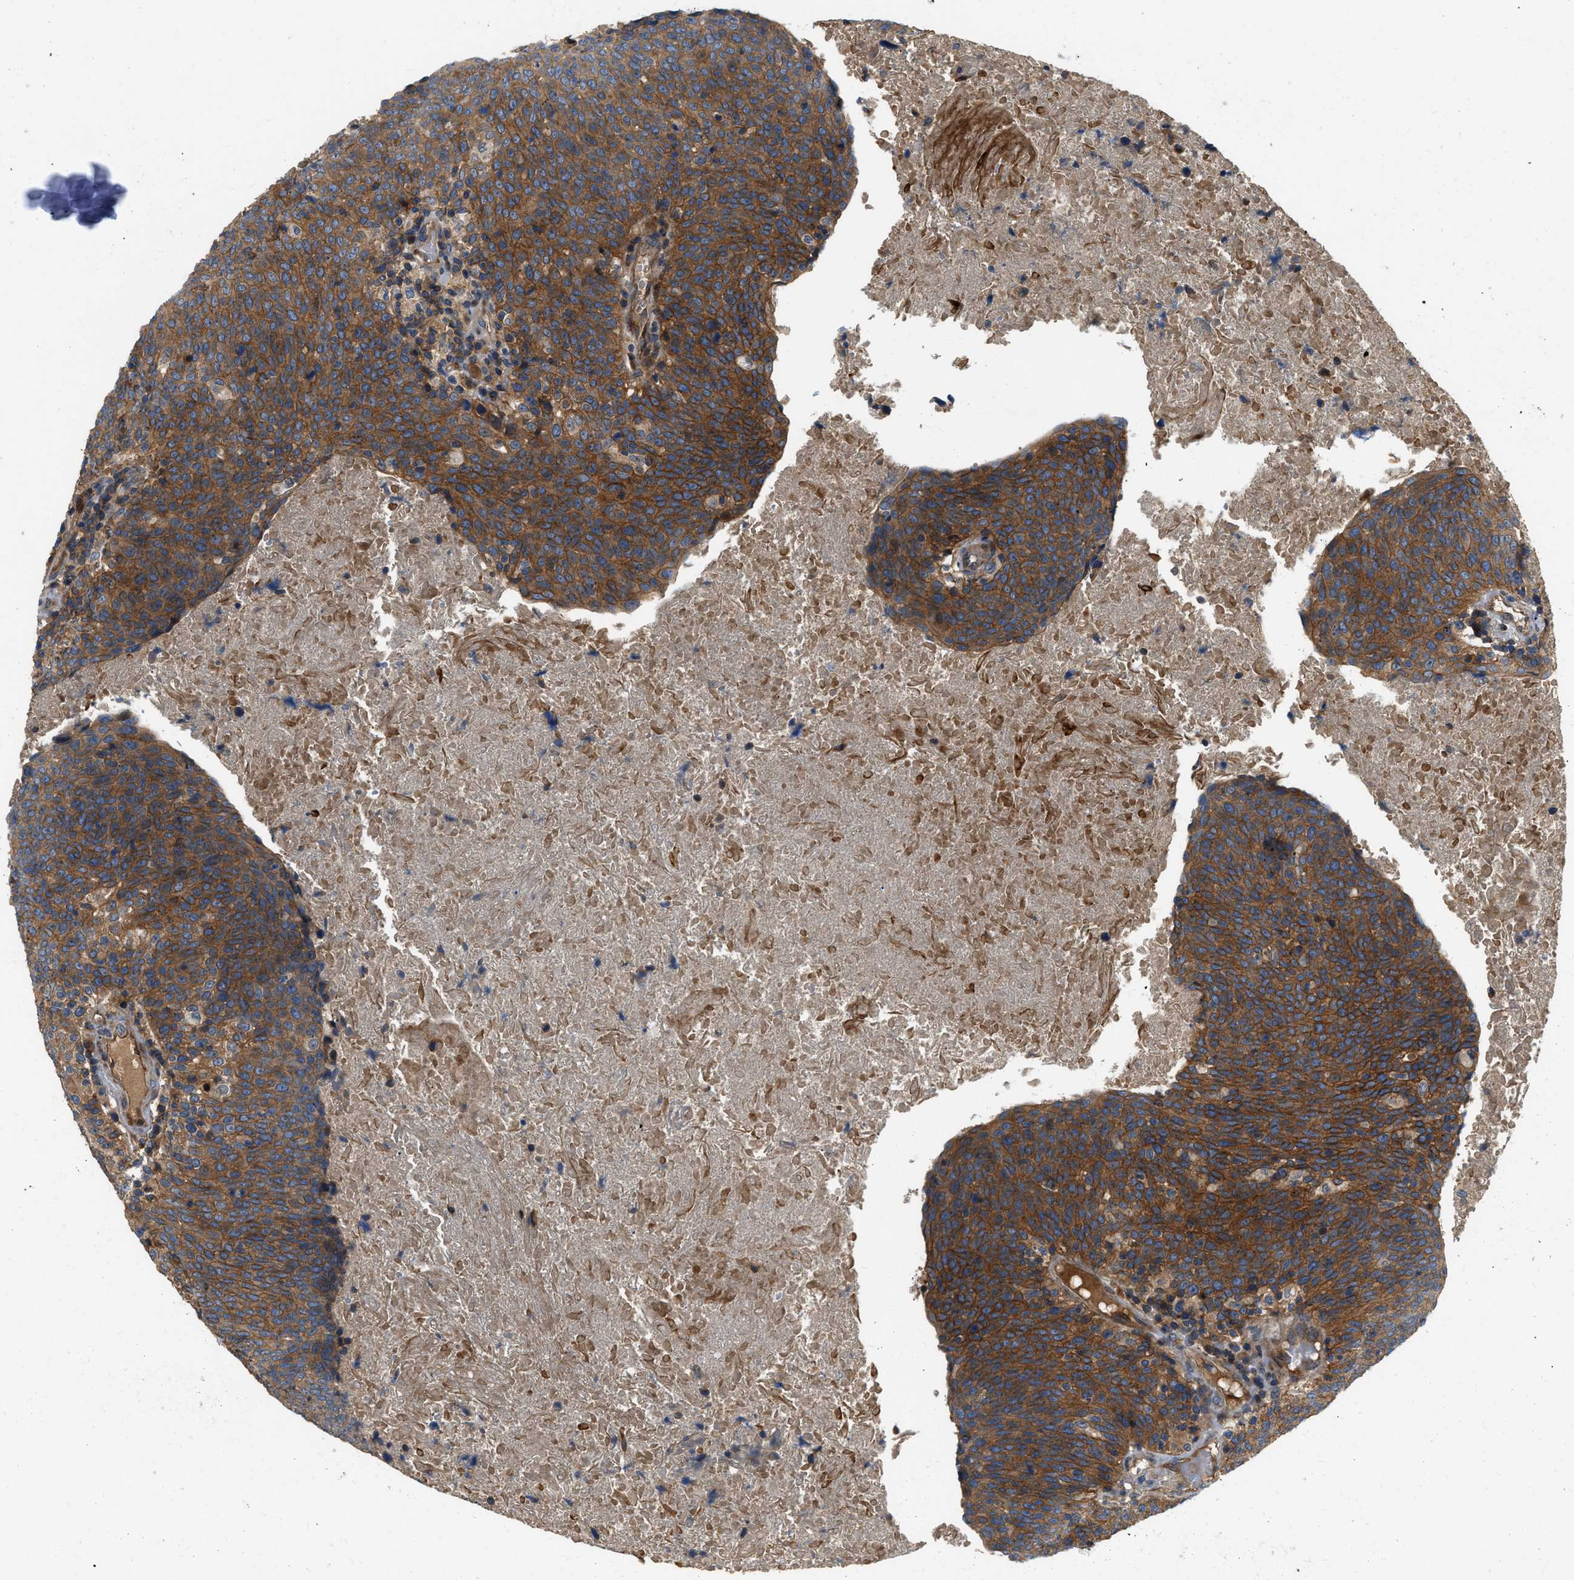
{"staining": {"intensity": "strong", "quantity": ">75%", "location": "cytoplasmic/membranous"}, "tissue": "head and neck cancer", "cell_type": "Tumor cells", "image_type": "cancer", "snomed": [{"axis": "morphology", "description": "Squamous cell carcinoma, NOS"}, {"axis": "morphology", "description": "Squamous cell carcinoma, metastatic, NOS"}, {"axis": "topography", "description": "Lymph node"}, {"axis": "topography", "description": "Head-Neck"}], "caption": "This is a photomicrograph of IHC staining of head and neck cancer, which shows strong positivity in the cytoplasmic/membranous of tumor cells.", "gene": "CNNM3", "patient": {"sex": "male", "age": 62}}